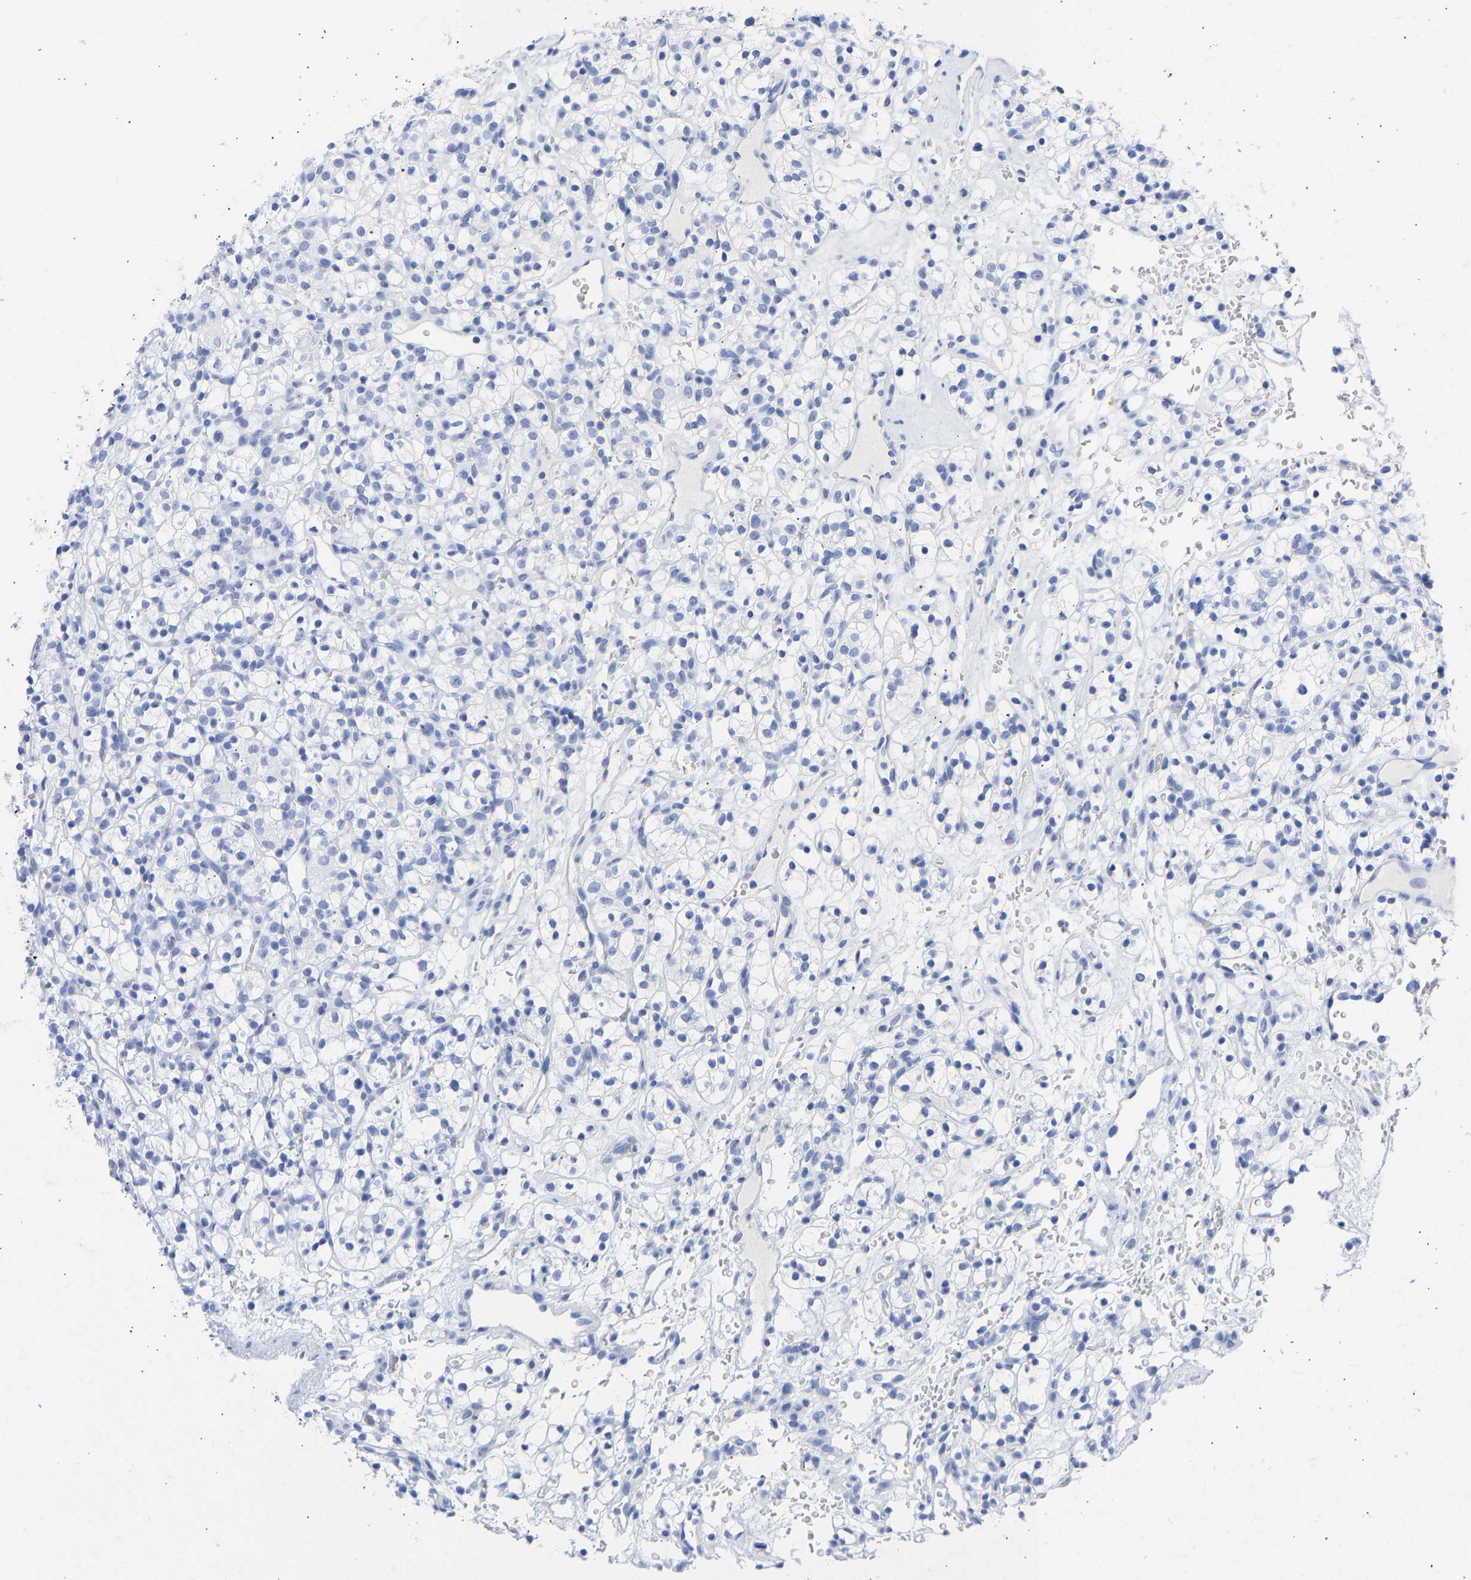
{"staining": {"intensity": "negative", "quantity": "none", "location": "none"}, "tissue": "renal cancer", "cell_type": "Tumor cells", "image_type": "cancer", "snomed": [{"axis": "morphology", "description": "Adenocarcinoma, NOS"}, {"axis": "topography", "description": "Kidney"}], "caption": "The image shows no significant positivity in tumor cells of renal cancer (adenocarcinoma).", "gene": "KRT1", "patient": {"sex": "female", "age": 57}}